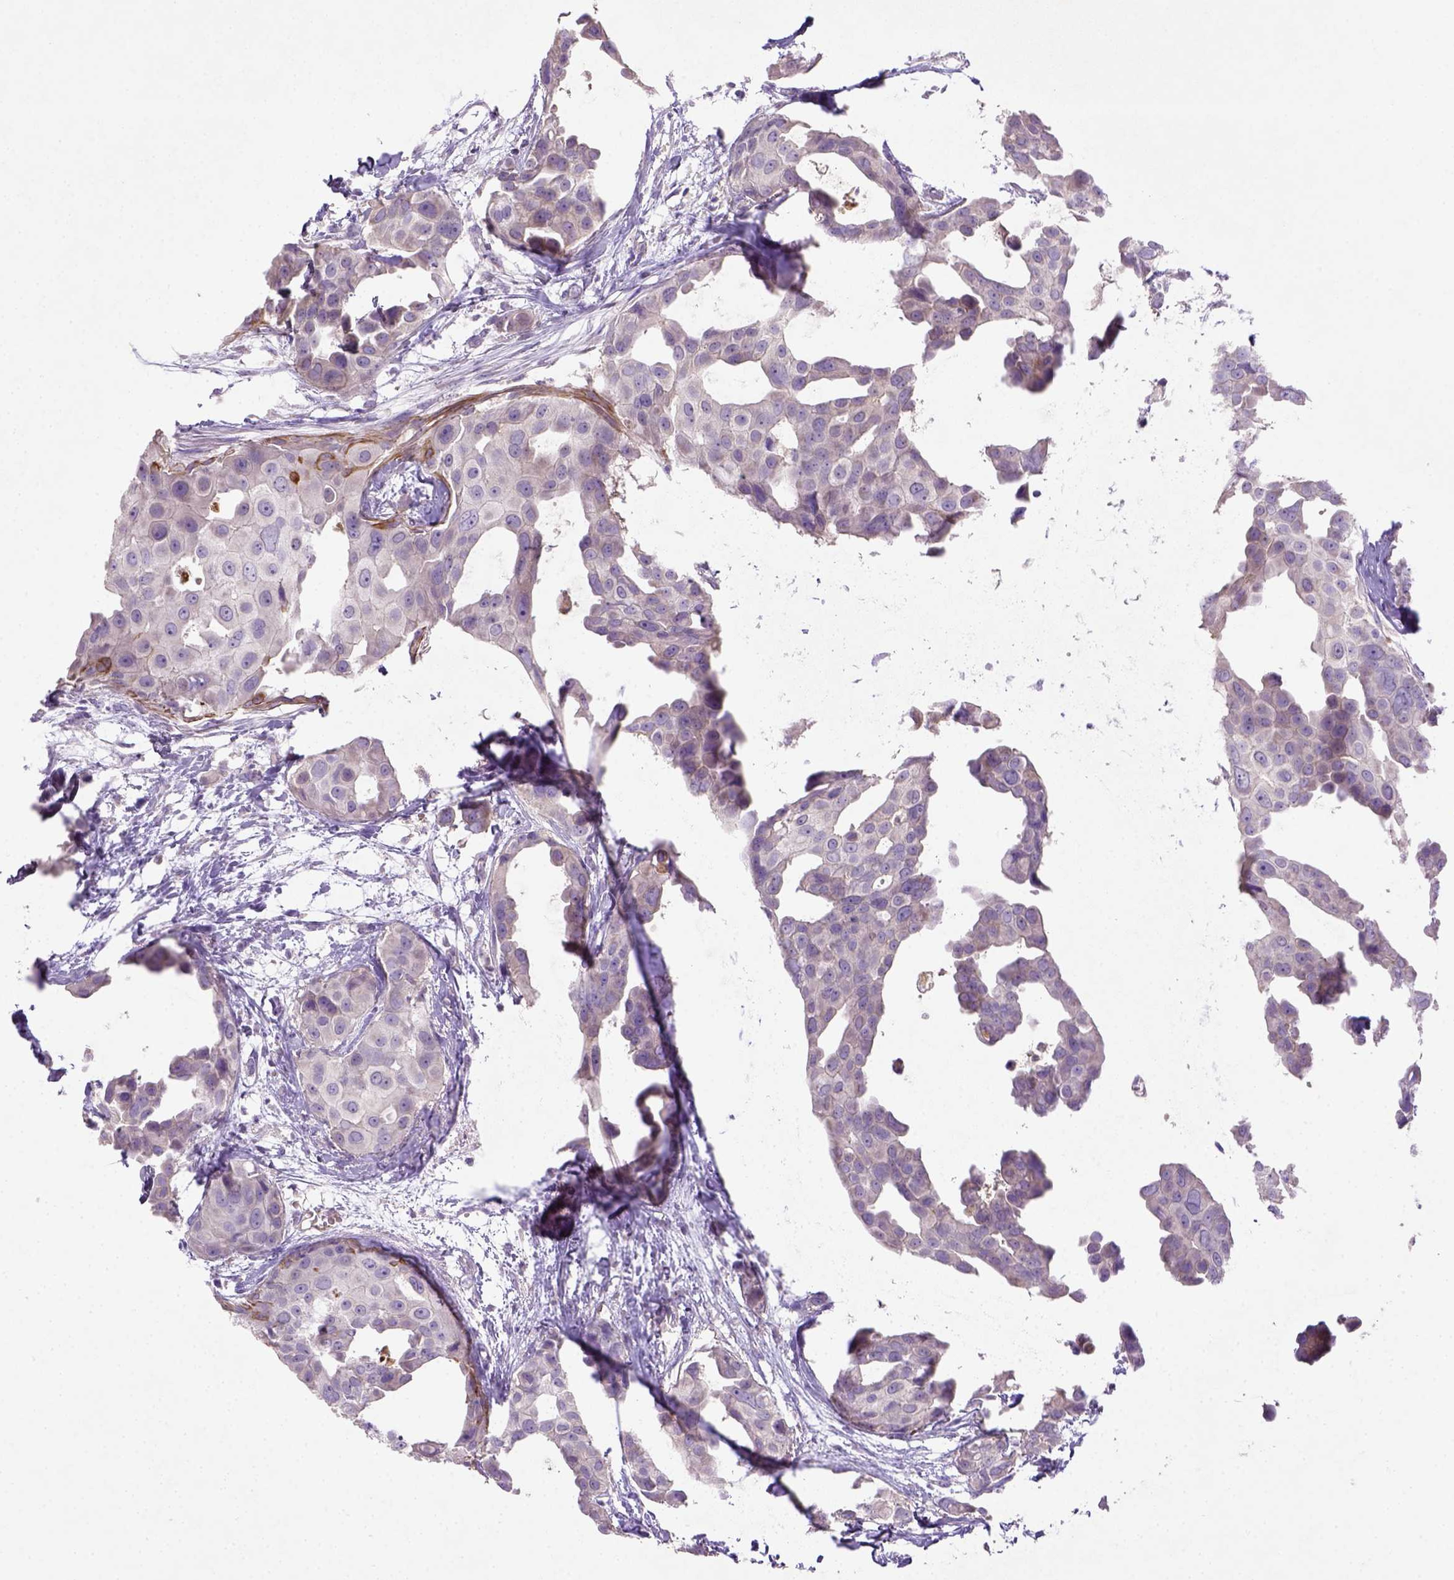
{"staining": {"intensity": "negative", "quantity": "none", "location": "none"}, "tissue": "breast cancer", "cell_type": "Tumor cells", "image_type": "cancer", "snomed": [{"axis": "morphology", "description": "Duct carcinoma"}, {"axis": "topography", "description": "Breast"}], "caption": "Immunohistochemical staining of breast cancer (invasive ductal carcinoma) shows no significant staining in tumor cells. Nuclei are stained in blue.", "gene": "NUDT2", "patient": {"sex": "female", "age": 38}}